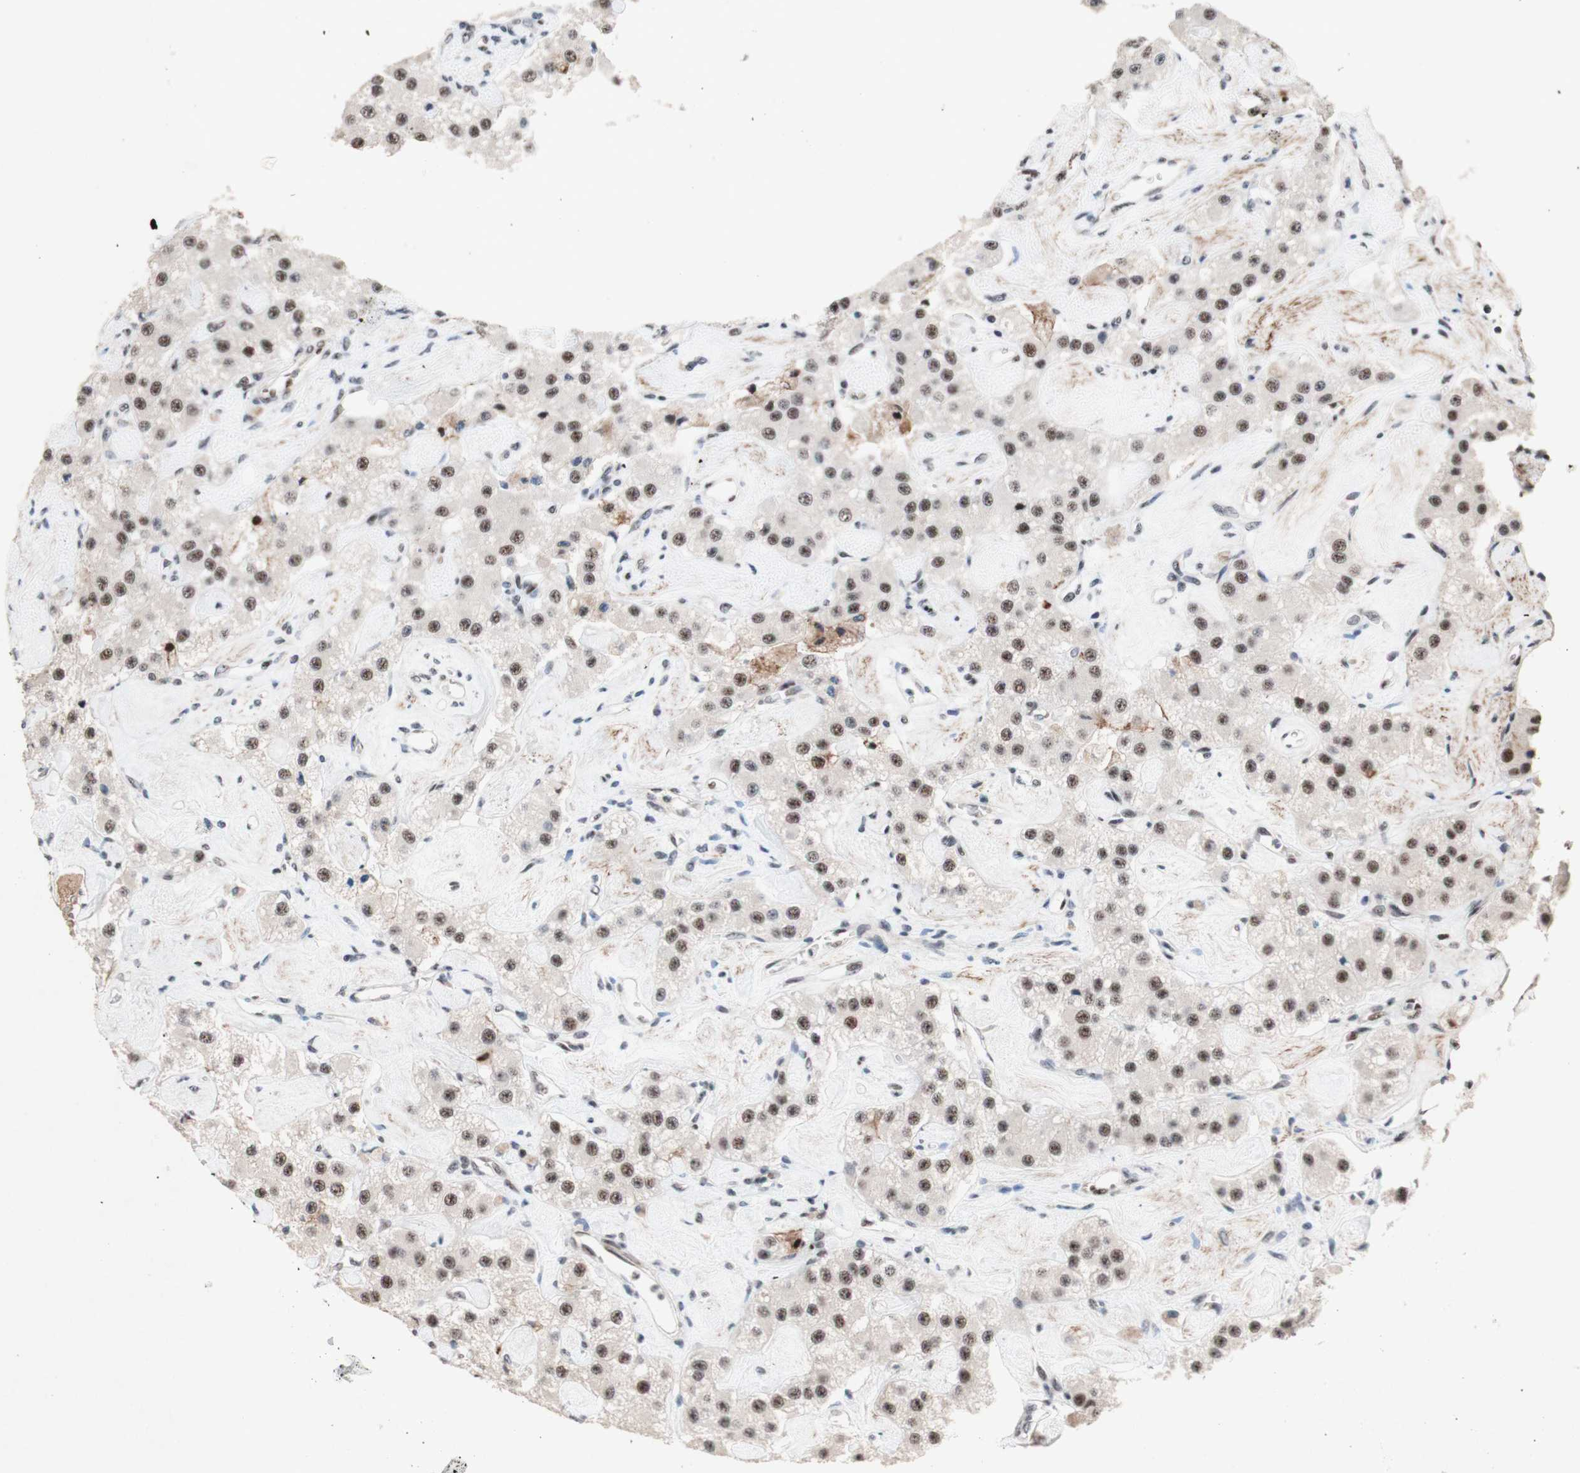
{"staining": {"intensity": "moderate", "quantity": "25%-75%", "location": "nuclear"}, "tissue": "carcinoid", "cell_type": "Tumor cells", "image_type": "cancer", "snomed": [{"axis": "morphology", "description": "Carcinoid, malignant, NOS"}, {"axis": "topography", "description": "Pancreas"}], "caption": "Carcinoid (malignant) was stained to show a protein in brown. There is medium levels of moderate nuclear expression in about 25%-75% of tumor cells. The staining is performed using DAB (3,3'-diaminobenzidine) brown chromogen to label protein expression. The nuclei are counter-stained blue using hematoxylin.", "gene": "TLE1", "patient": {"sex": "male", "age": 41}}